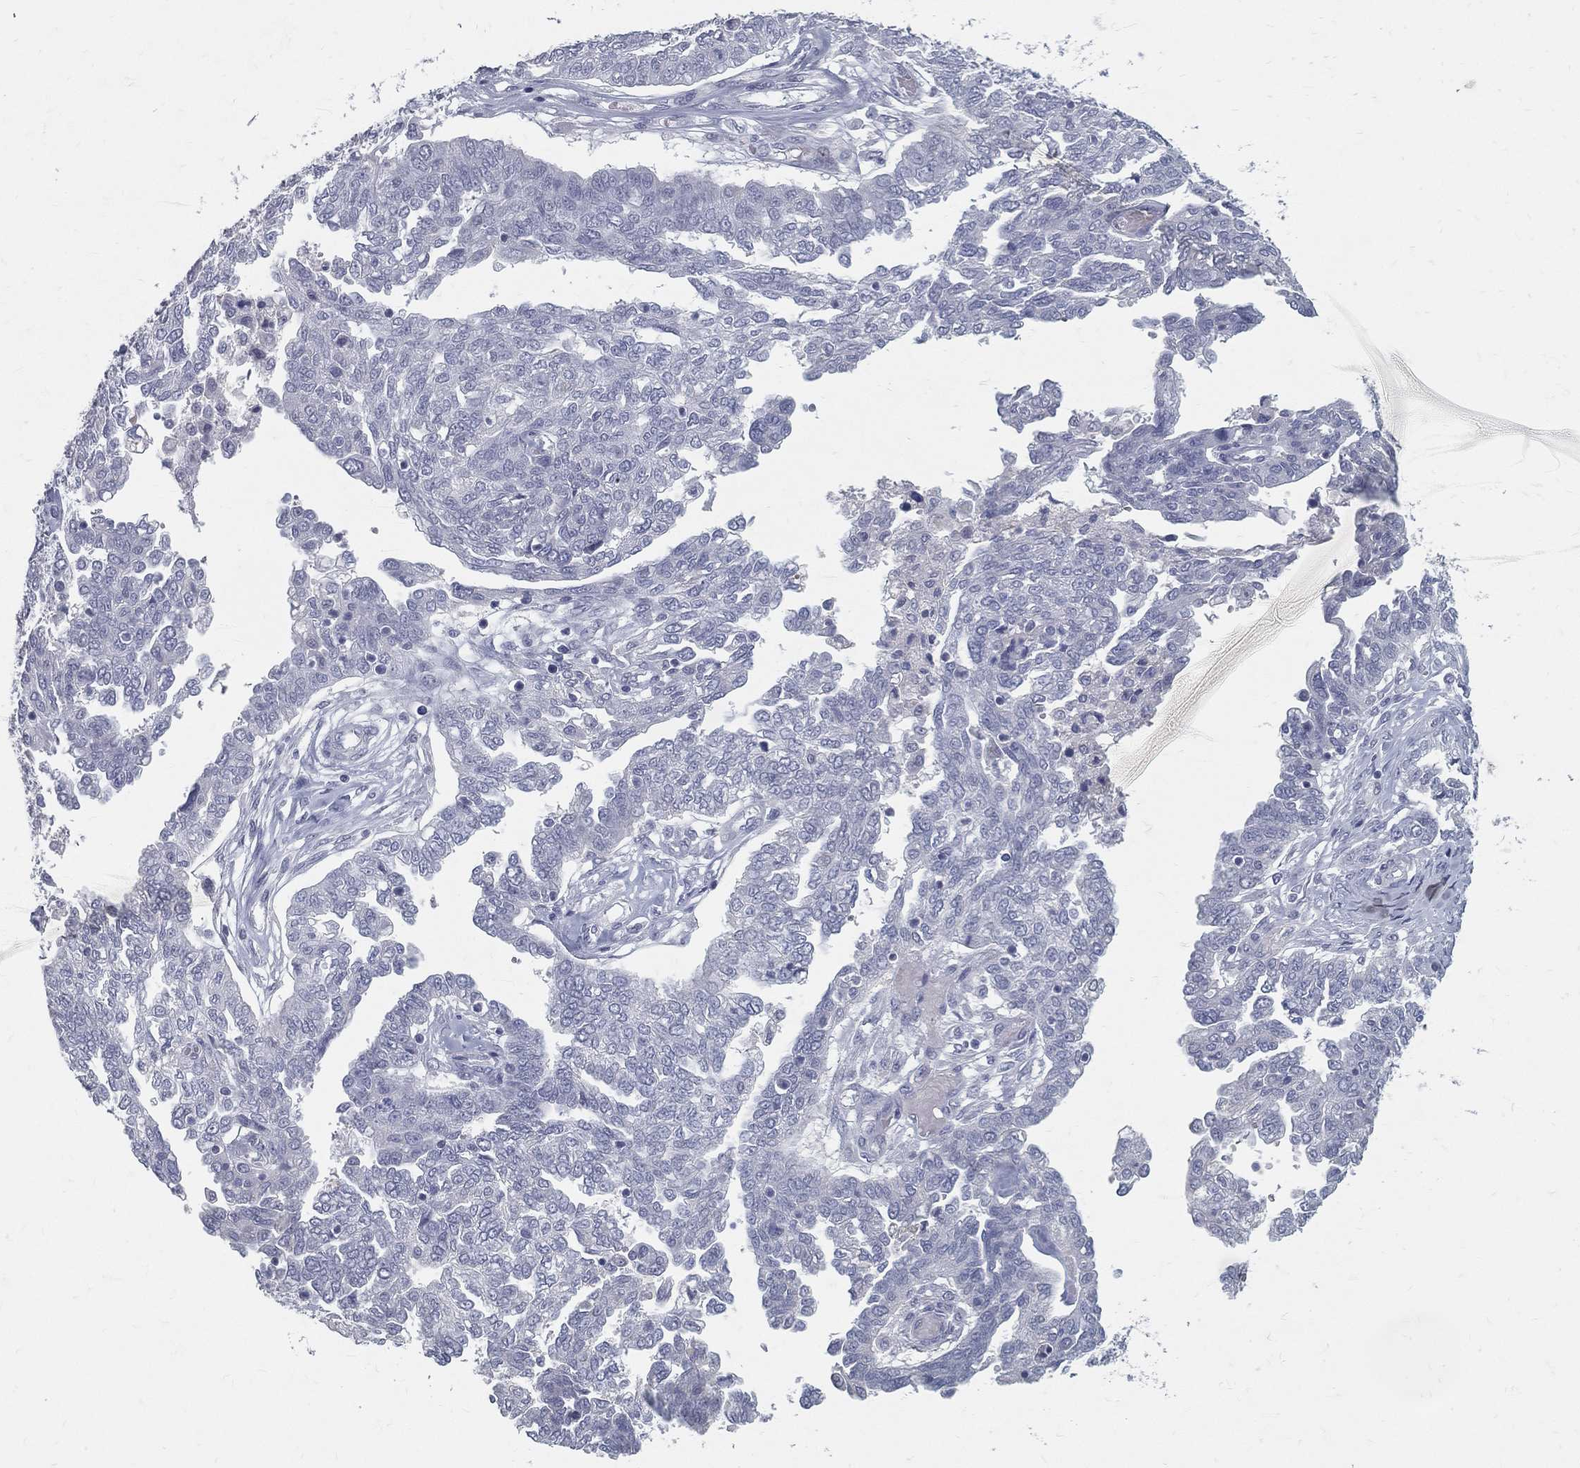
{"staining": {"intensity": "negative", "quantity": "none", "location": "none"}, "tissue": "ovarian cancer", "cell_type": "Tumor cells", "image_type": "cancer", "snomed": [{"axis": "morphology", "description": "Cystadenocarcinoma, serous, NOS"}, {"axis": "topography", "description": "Ovary"}], "caption": "This is an IHC micrograph of ovarian serous cystadenocarcinoma. There is no staining in tumor cells.", "gene": "ACE2", "patient": {"sex": "female", "age": 67}}